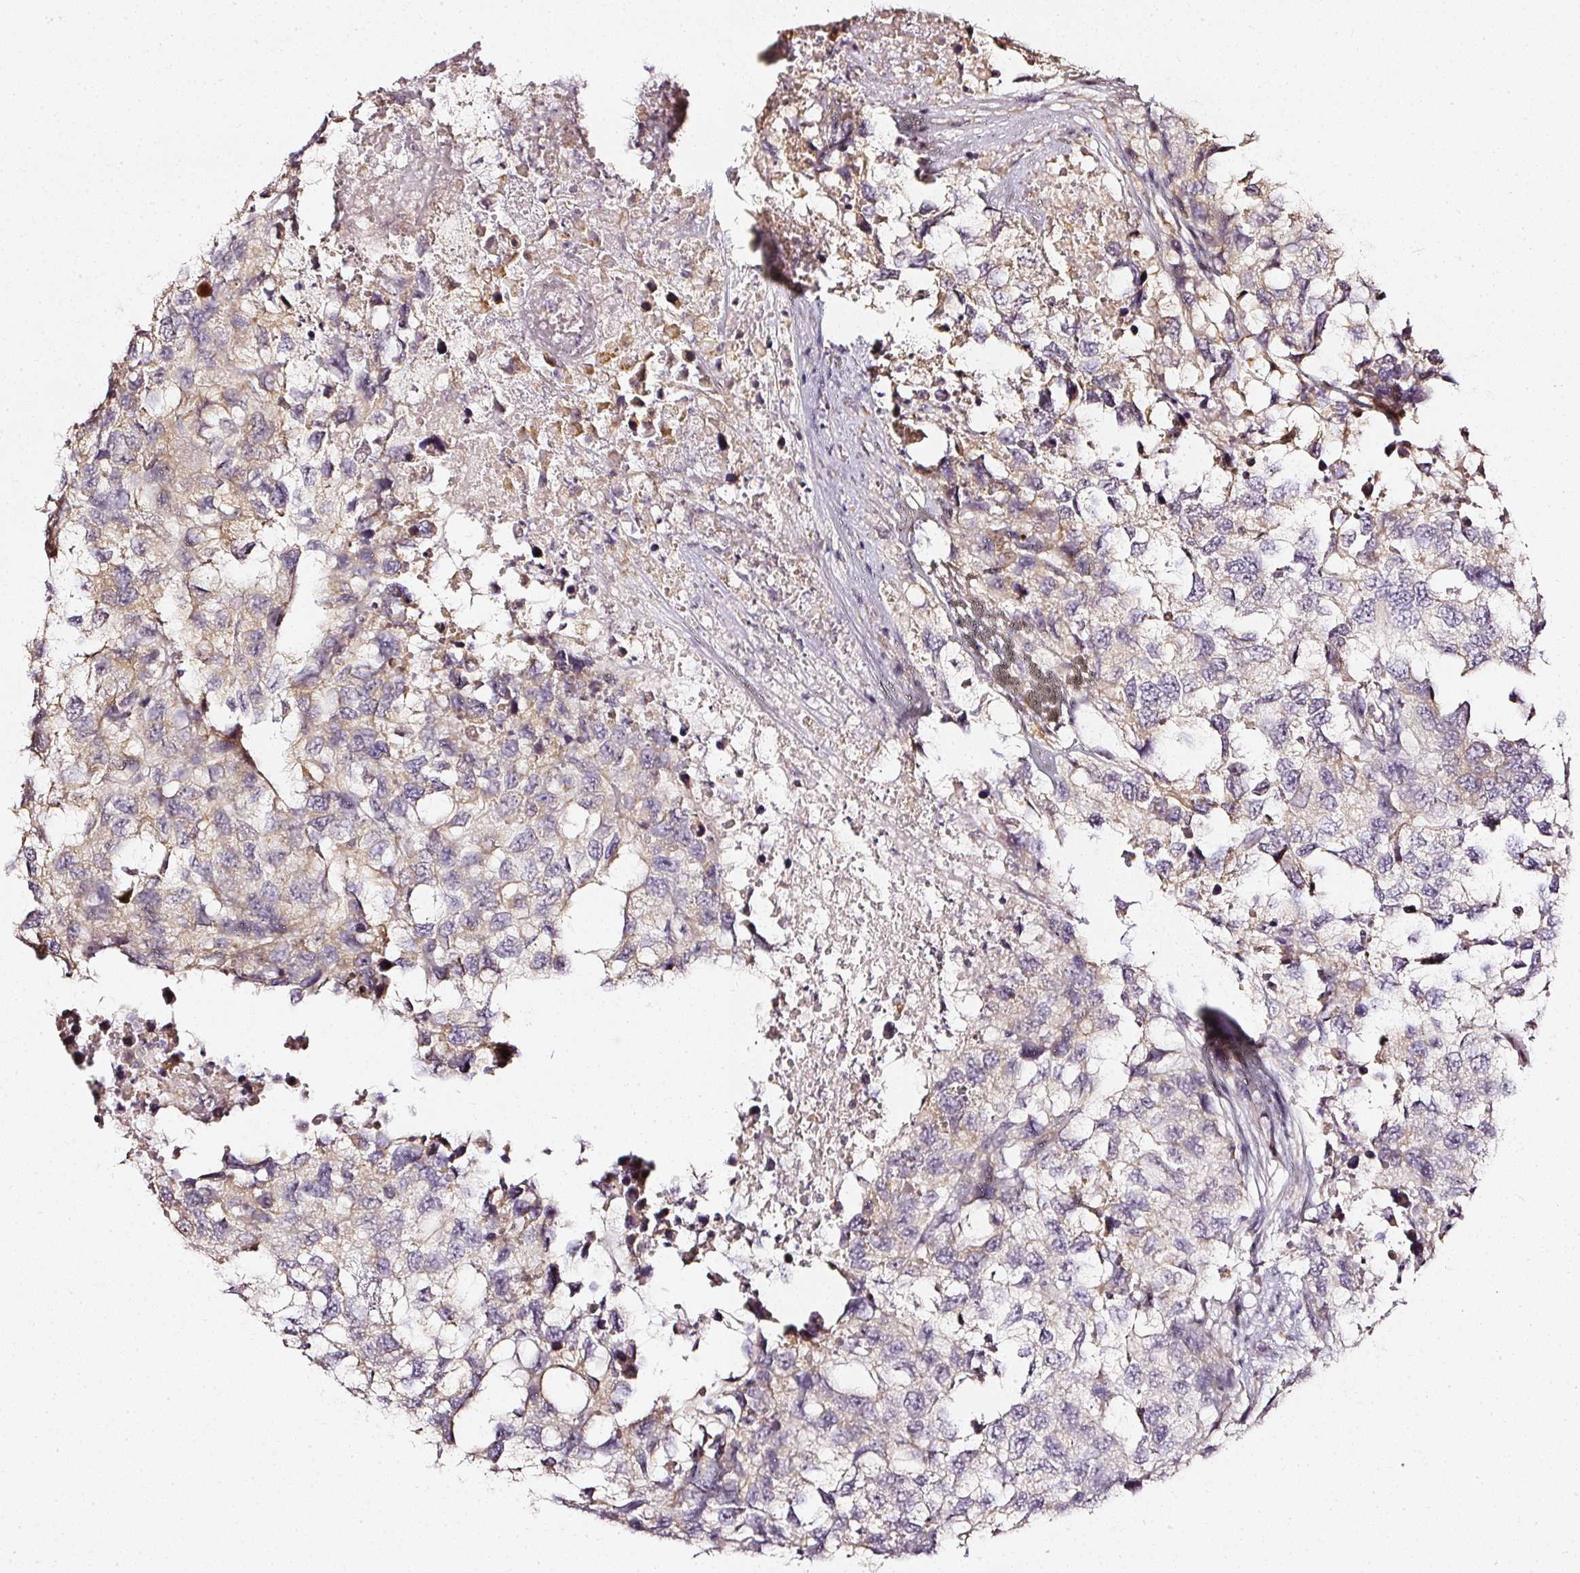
{"staining": {"intensity": "weak", "quantity": "25%-75%", "location": "cytoplasmic/membranous"}, "tissue": "testis cancer", "cell_type": "Tumor cells", "image_type": "cancer", "snomed": [{"axis": "morphology", "description": "Carcinoma, Embryonal, NOS"}, {"axis": "topography", "description": "Testis"}], "caption": "DAB (3,3'-diaminobenzidine) immunohistochemical staining of human embryonal carcinoma (testis) shows weak cytoplasmic/membranous protein positivity in approximately 25%-75% of tumor cells. (DAB (3,3'-diaminobenzidine) = brown stain, brightfield microscopy at high magnification).", "gene": "NTRK1", "patient": {"sex": "male", "age": 83}}